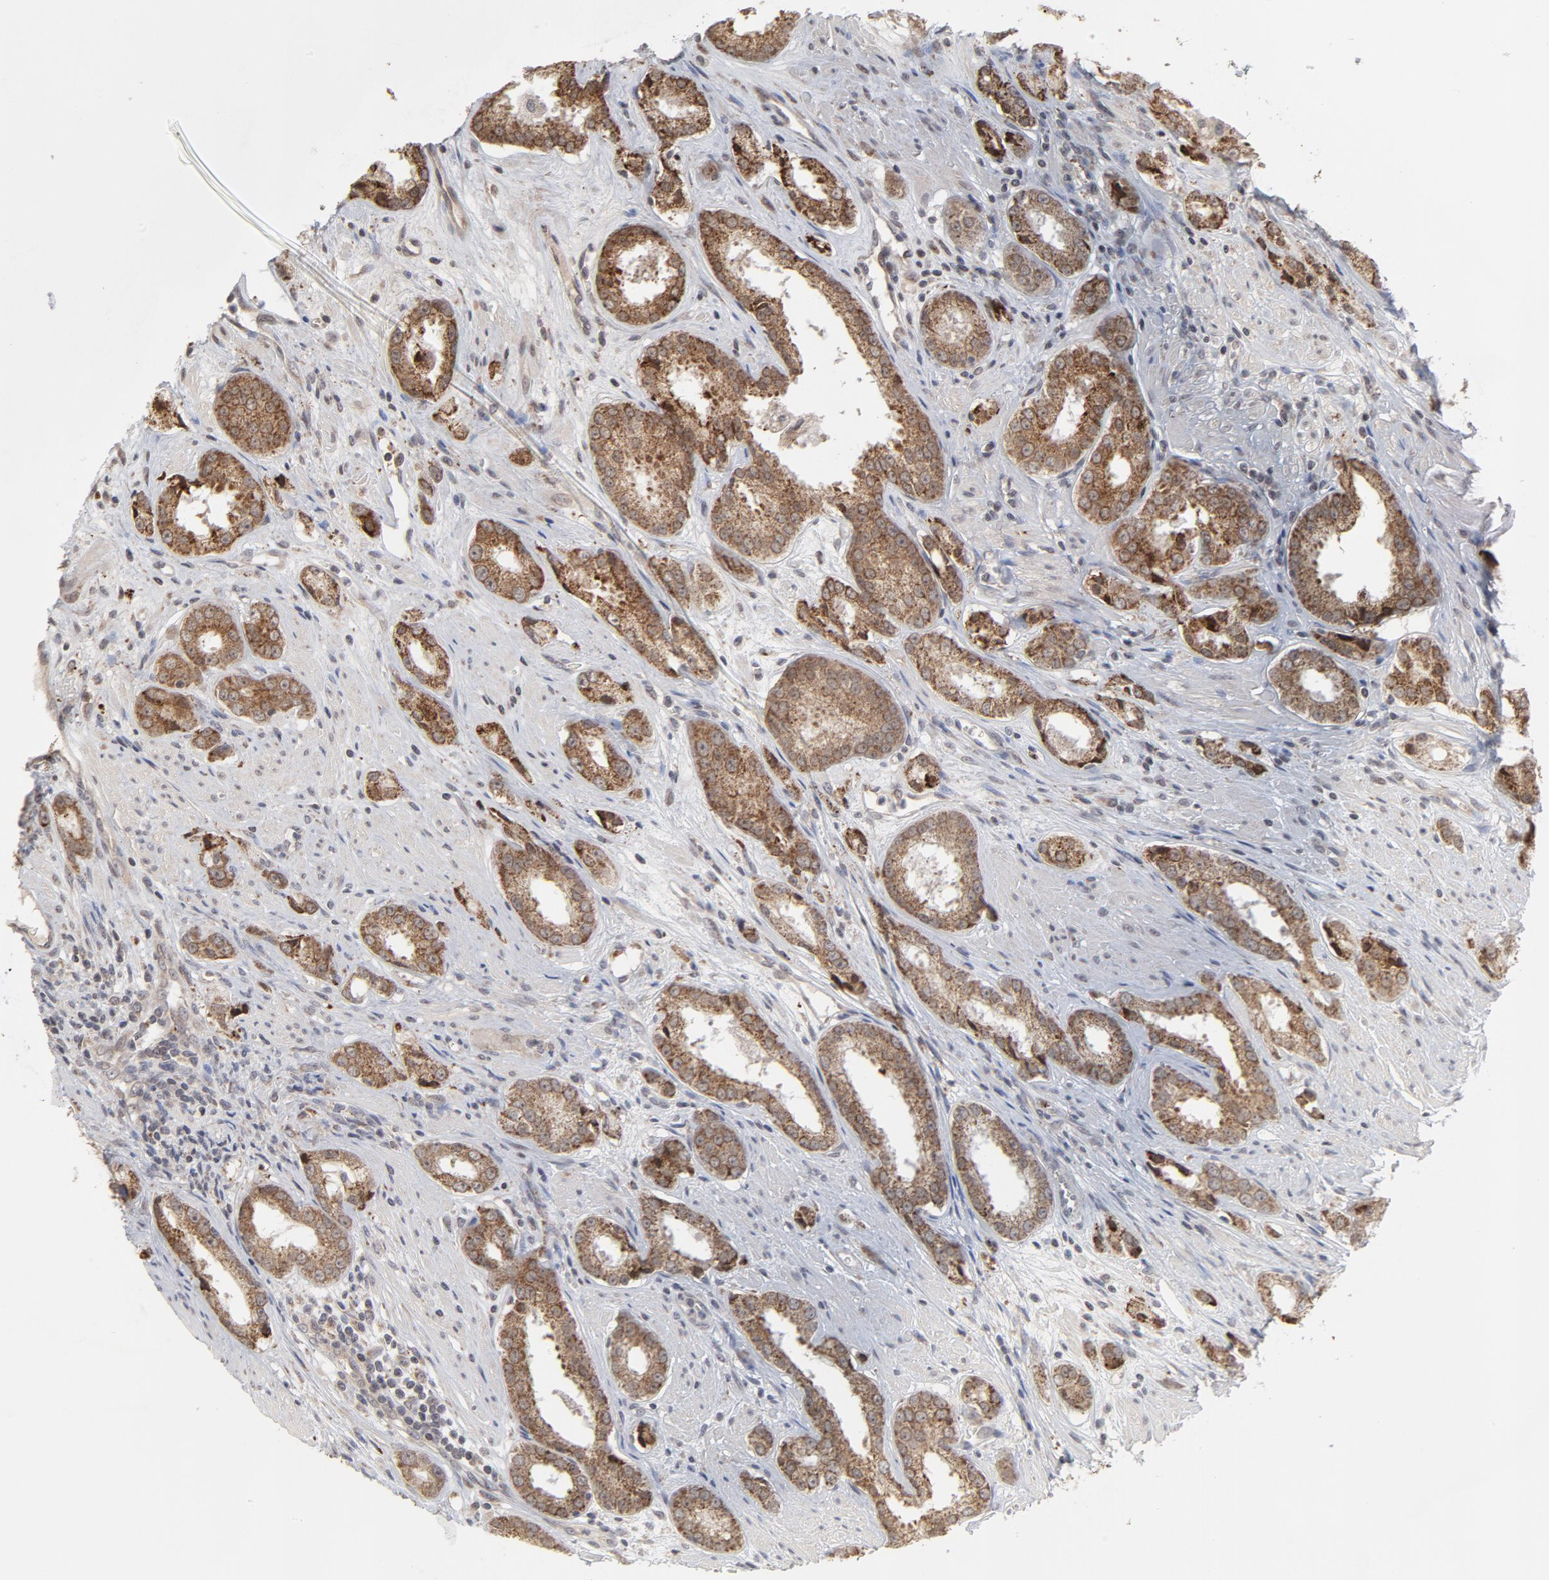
{"staining": {"intensity": "moderate", "quantity": ">75%", "location": "cytoplasmic/membranous"}, "tissue": "prostate cancer", "cell_type": "Tumor cells", "image_type": "cancer", "snomed": [{"axis": "morphology", "description": "Adenocarcinoma, Medium grade"}, {"axis": "topography", "description": "Prostate"}], "caption": "Immunohistochemical staining of human medium-grade adenocarcinoma (prostate) demonstrates moderate cytoplasmic/membranous protein expression in about >75% of tumor cells.", "gene": "ARIH1", "patient": {"sex": "male", "age": 53}}